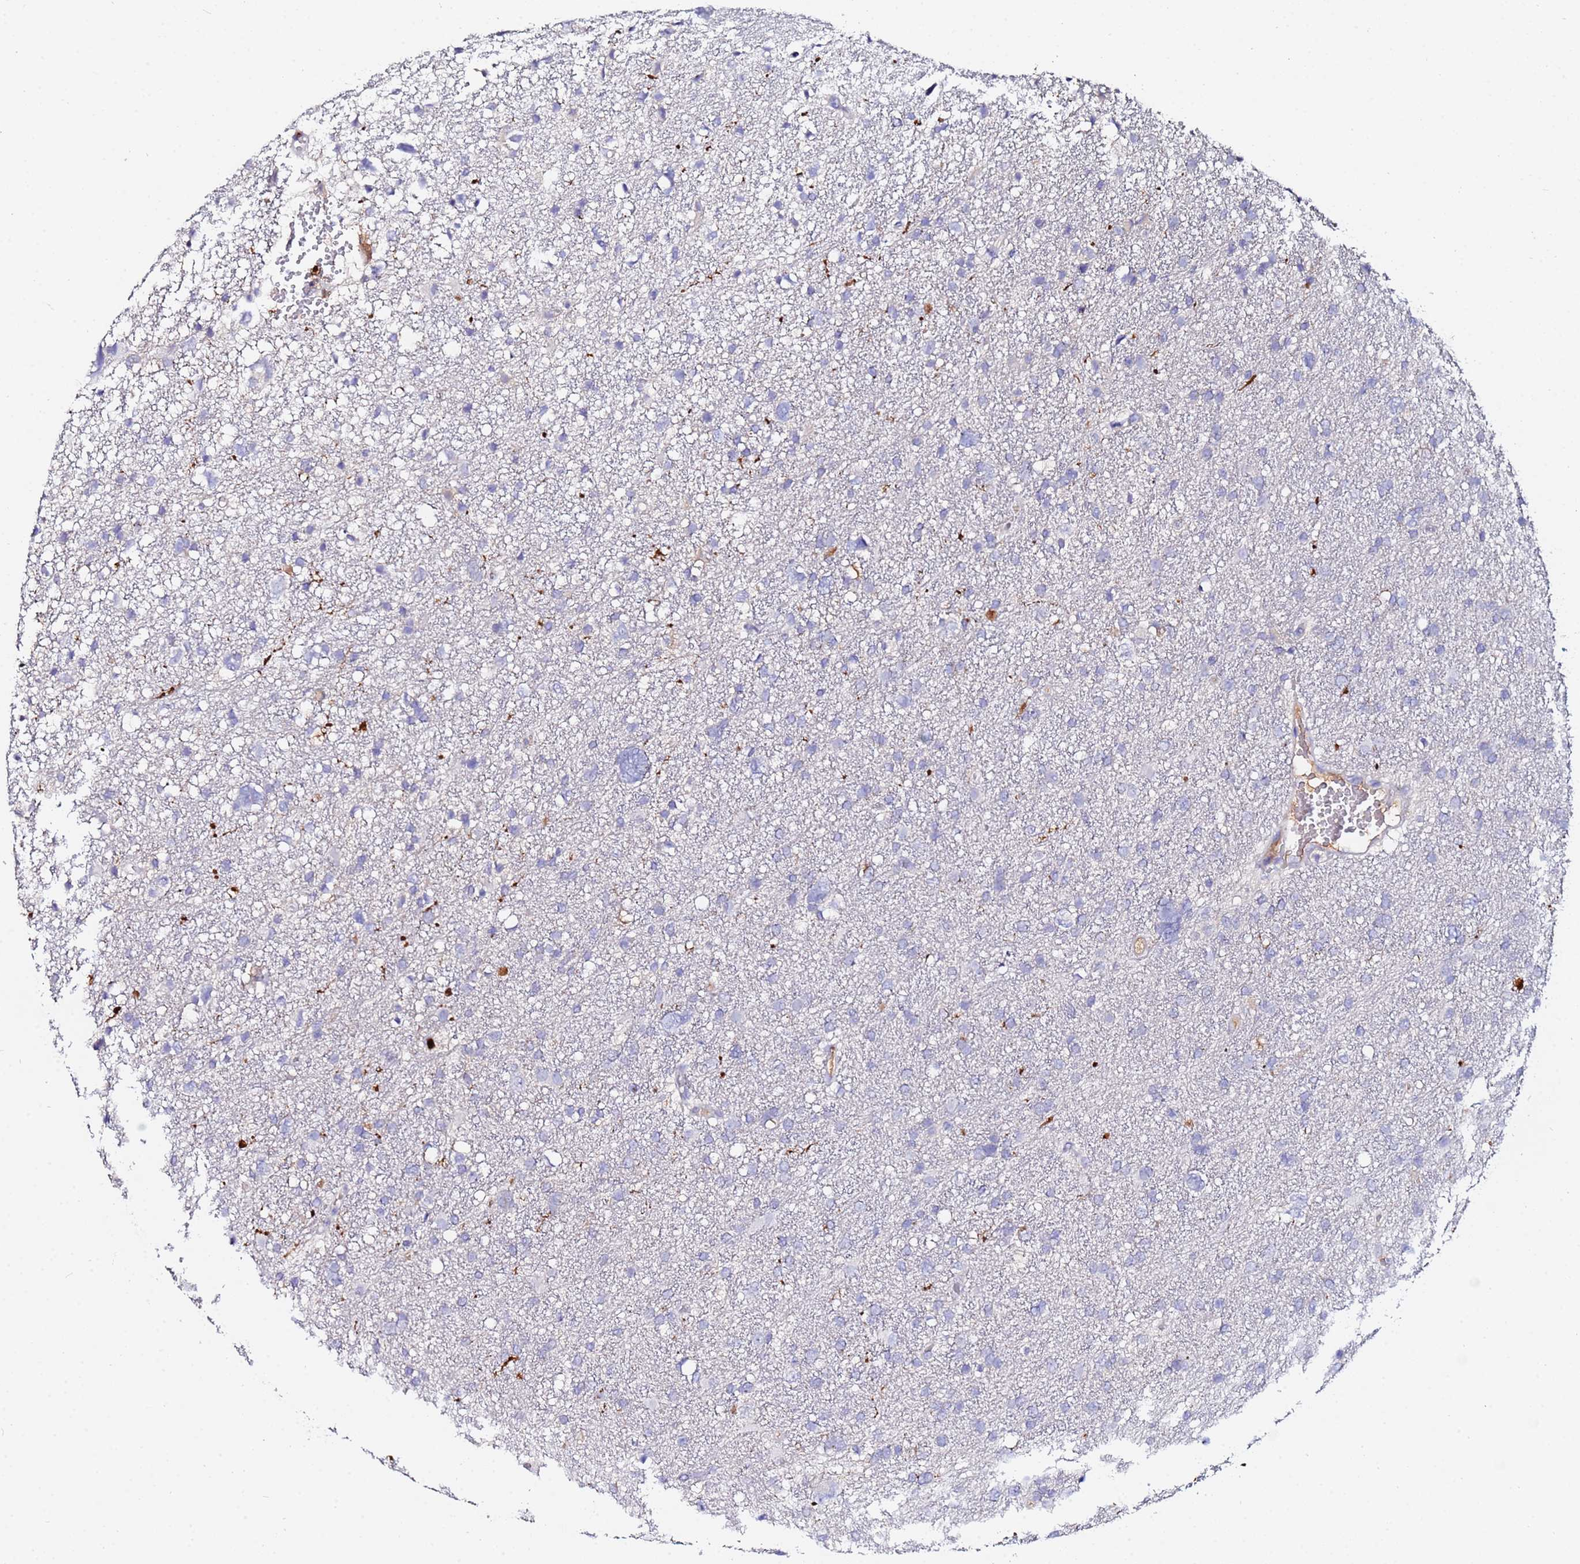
{"staining": {"intensity": "negative", "quantity": "none", "location": "none"}, "tissue": "glioma", "cell_type": "Tumor cells", "image_type": "cancer", "snomed": [{"axis": "morphology", "description": "Glioma, malignant, High grade"}, {"axis": "topography", "description": "Brain"}], "caption": "Tumor cells show no significant protein expression in glioma.", "gene": "TUBAL3", "patient": {"sex": "male", "age": 61}}